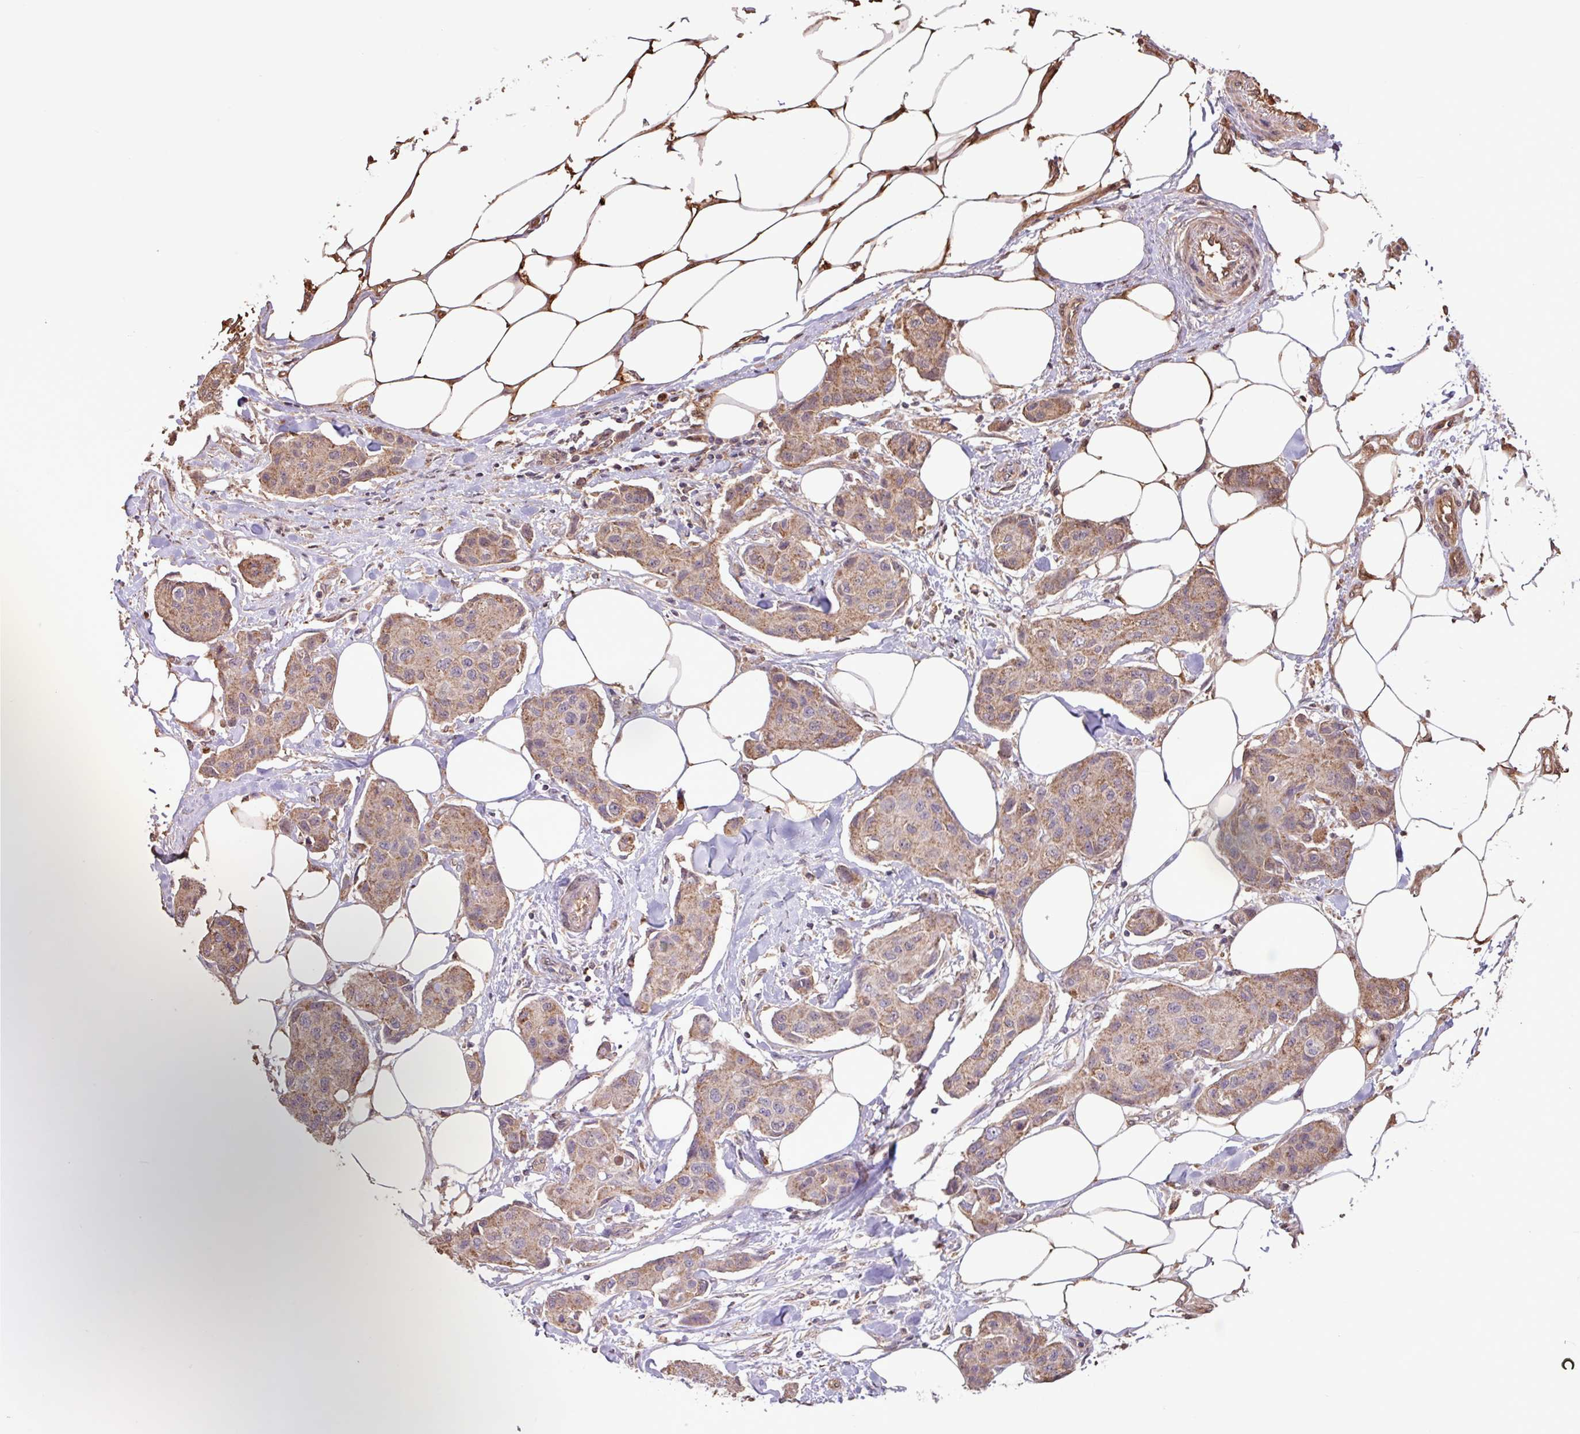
{"staining": {"intensity": "moderate", "quantity": "25%-75%", "location": "cytoplasmic/membranous"}, "tissue": "breast cancer", "cell_type": "Tumor cells", "image_type": "cancer", "snomed": [{"axis": "morphology", "description": "Duct carcinoma"}, {"axis": "topography", "description": "Breast"}, {"axis": "topography", "description": "Lymph node"}], "caption": "Immunohistochemical staining of human breast intraductal carcinoma demonstrates medium levels of moderate cytoplasmic/membranous positivity in about 25%-75% of tumor cells.", "gene": "CHST11", "patient": {"sex": "female", "age": 80}}